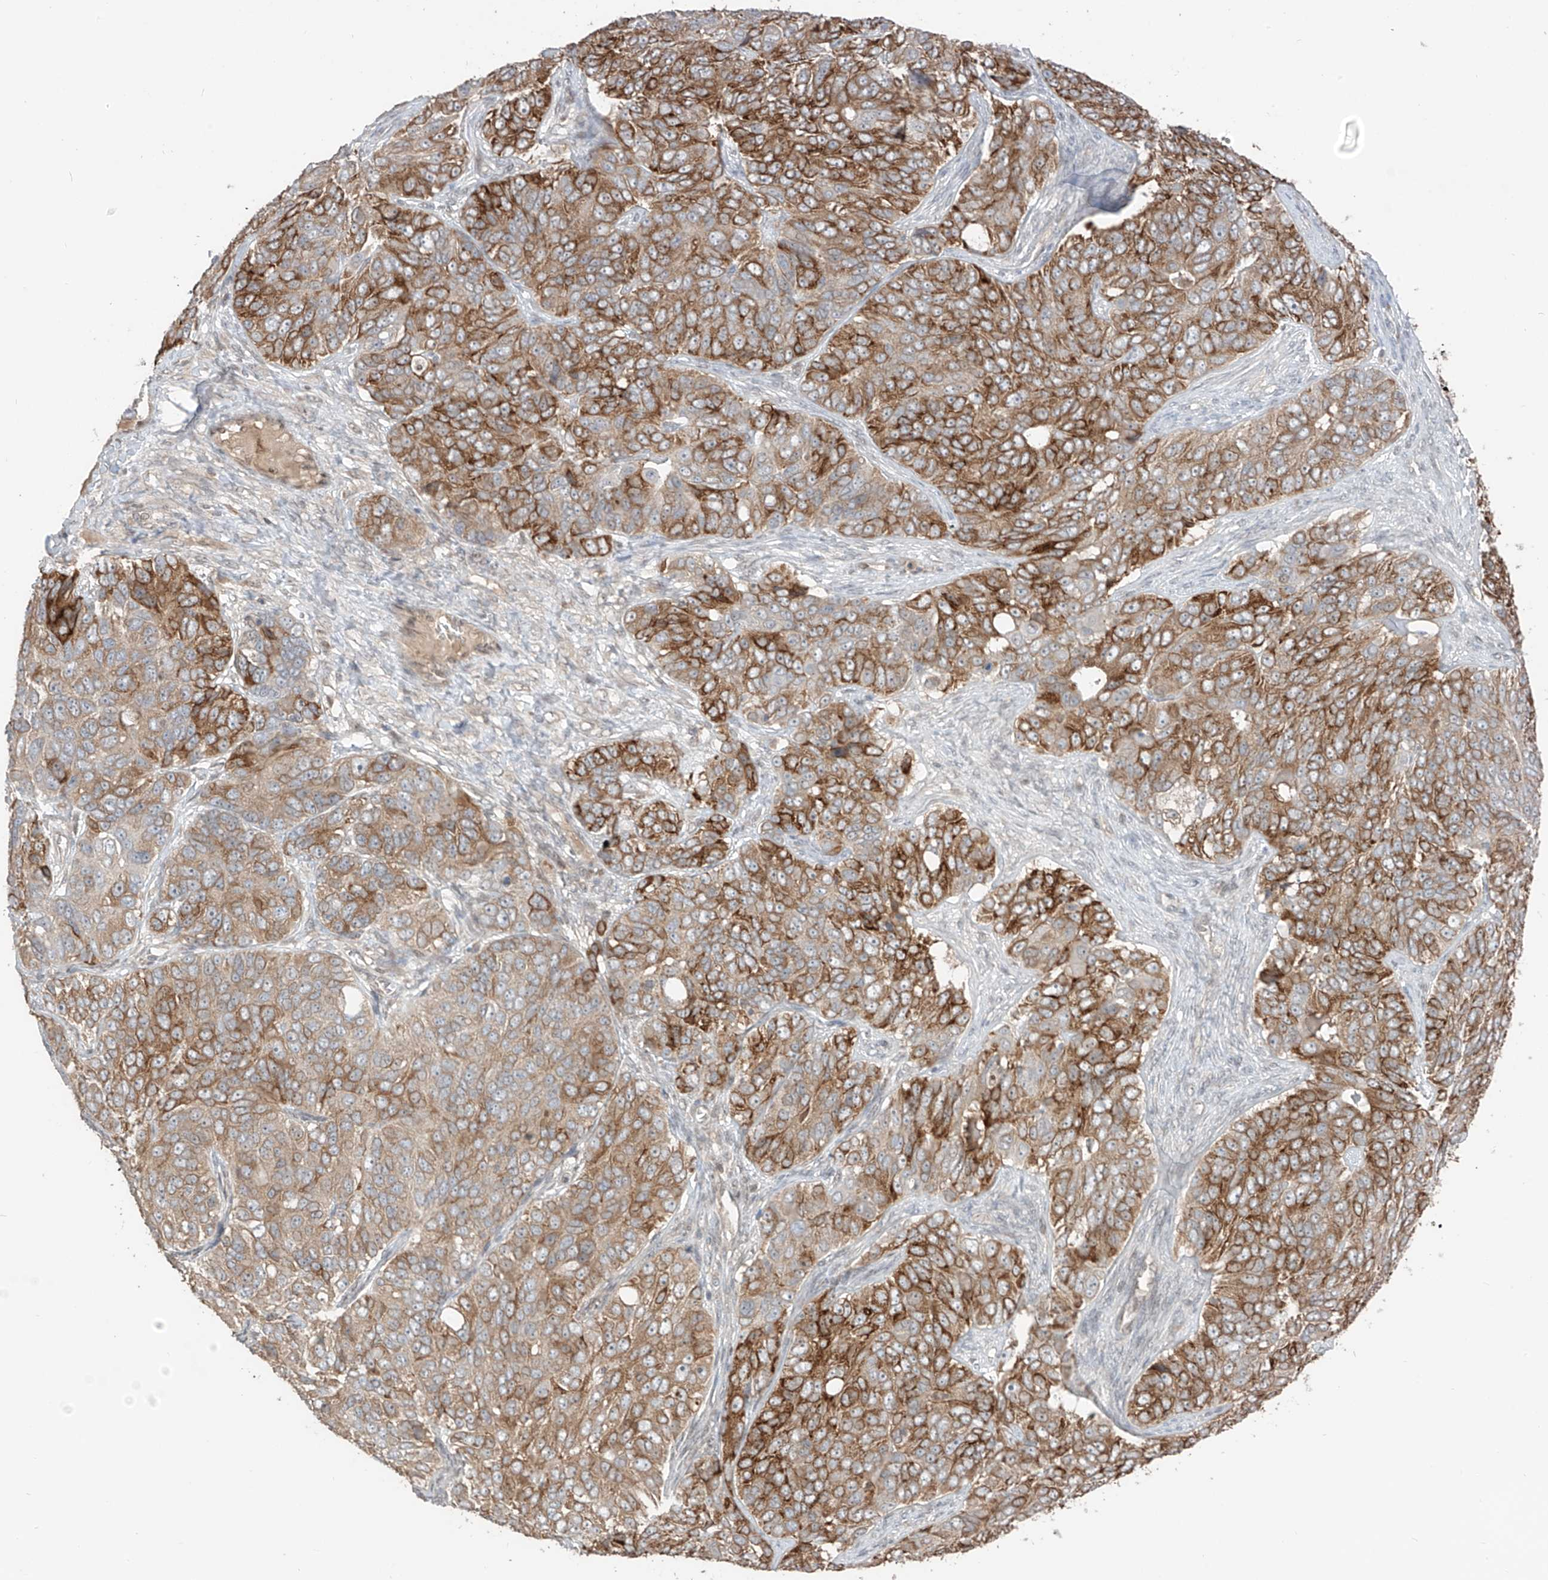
{"staining": {"intensity": "moderate", "quantity": ">75%", "location": "cytoplasmic/membranous"}, "tissue": "ovarian cancer", "cell_type": "Tumor cells", "image_type": "cancer", "snomed": [{"axis": "morphology", "description": "Carcinoma, endometroid"}, {"axis": "topography", "description": "Ovary"}], "caption": "Immunohistochemical staining of human endometroid carcinoma (ovarian) reveals moderate cytoplasmic/membranous protein expression in approximately >75% of tumor cells.", "gene": "COLGALT2", "patient": {"sex": "female", "age": 51}}